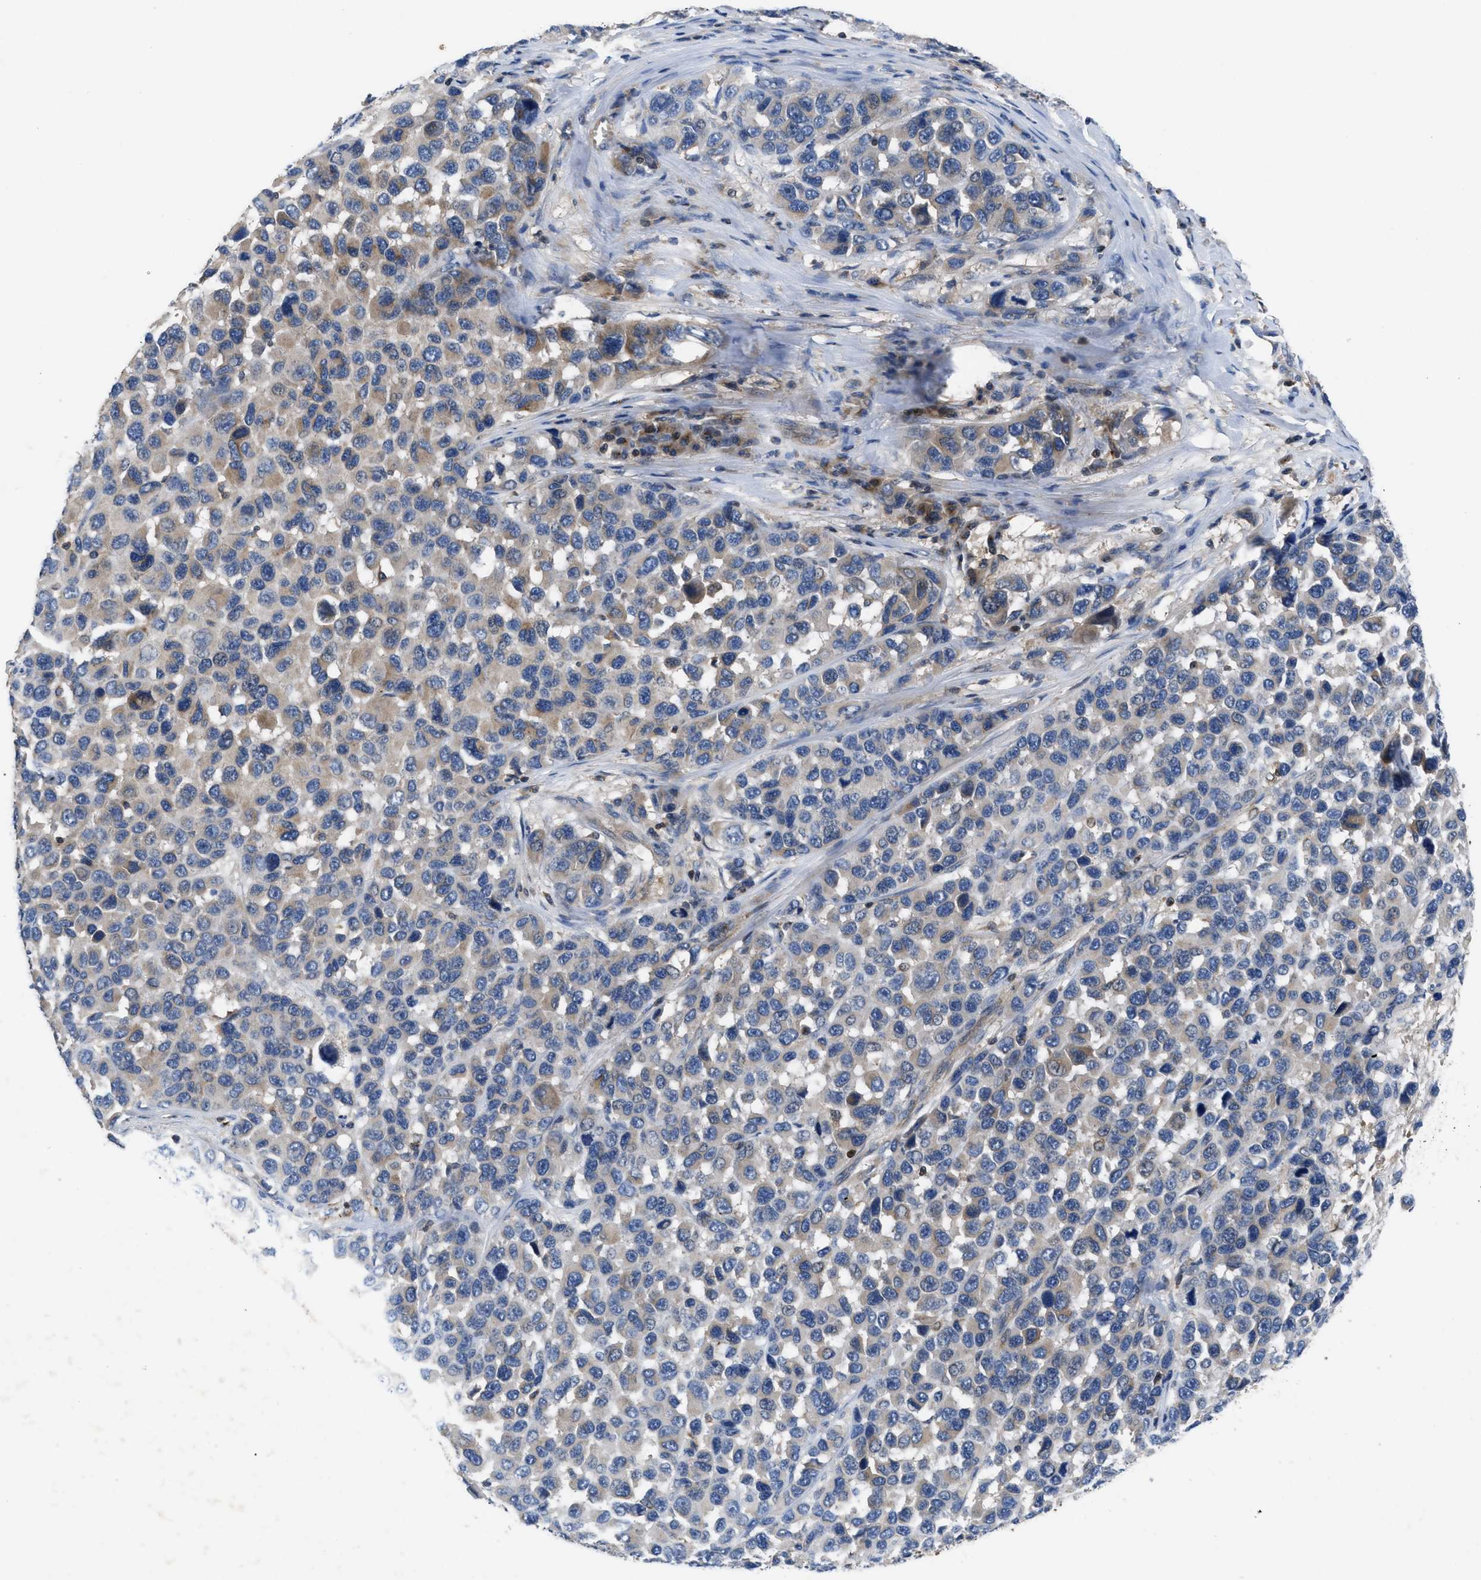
{"staining": {"intensity": "weak", "quantity": "25%-75%", "location": "cytoplasmic/membranous"}, "tissue": "melanoma", "cell_type": "Tumor cells", "image_type": "cancer", "snomed": [{"axis": "morphology", "description": "Malignant melanoma, NOS"}, {"axis": "topography", "description": "Skin"}], "caption": "Malignant melanoma stained for a protein (brown) shows weak cytoplasmic/membranous positive expression in approximately 25%-75% of tumor cells.", "gene": "YBEY", "patient": {"sex": "male", "age": 53}}